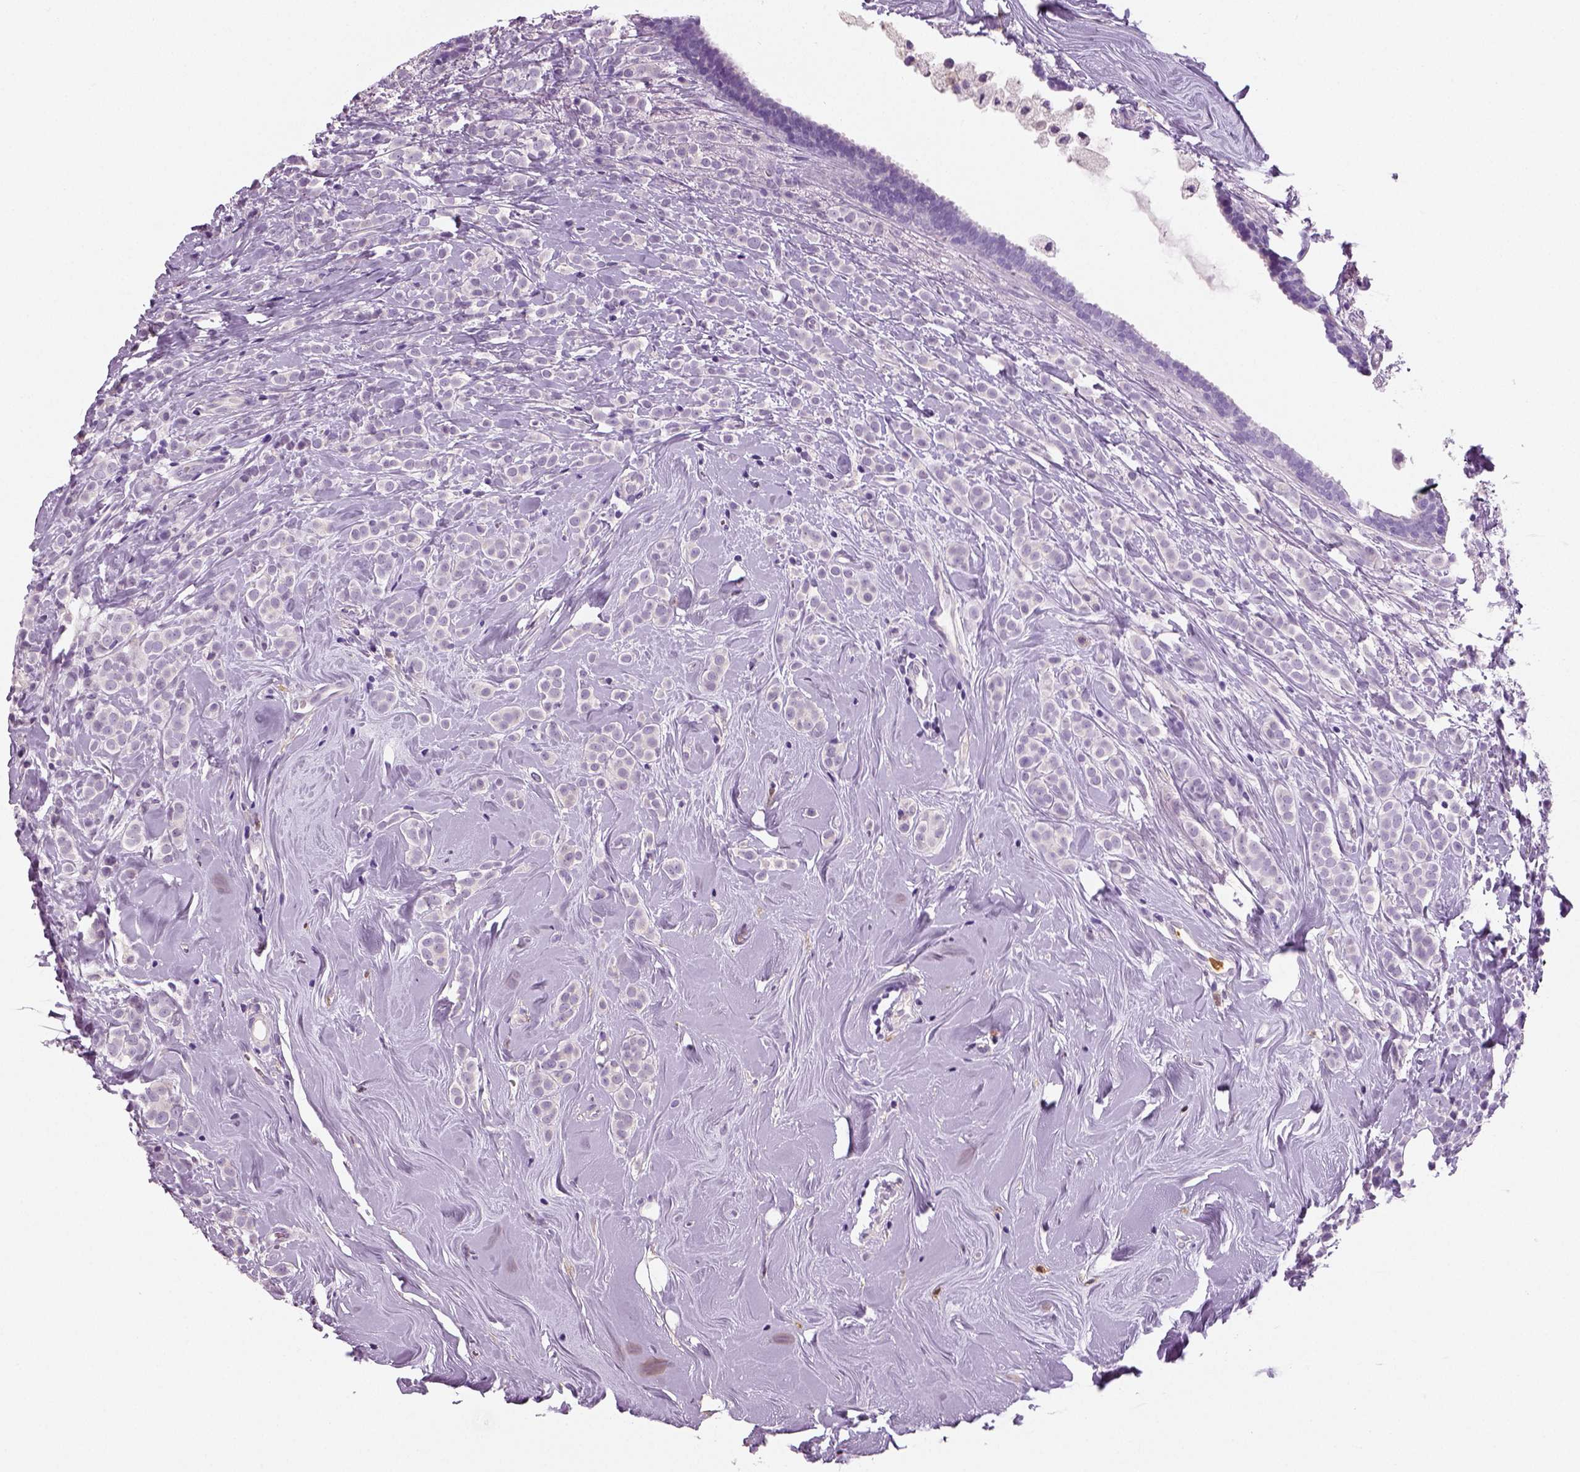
{"staining": {"intensity": "negative", "quantity": "none", "location": "none"}, "tissue": "breast cancer", "cell_type": "Tumor cells", "image_type": "cancer", "snomed": [{"axis": "morphology", "description": "Lobular carcinoma"}, {"axis": "topography", "description": "Breast"}], "caption": "Breast lobular carcinoma was stained to show a protein in brown. There is no significant positivity in tumor cells.", "gene": "NECAB2", "patient": {"sex": "female", "age": 49}}